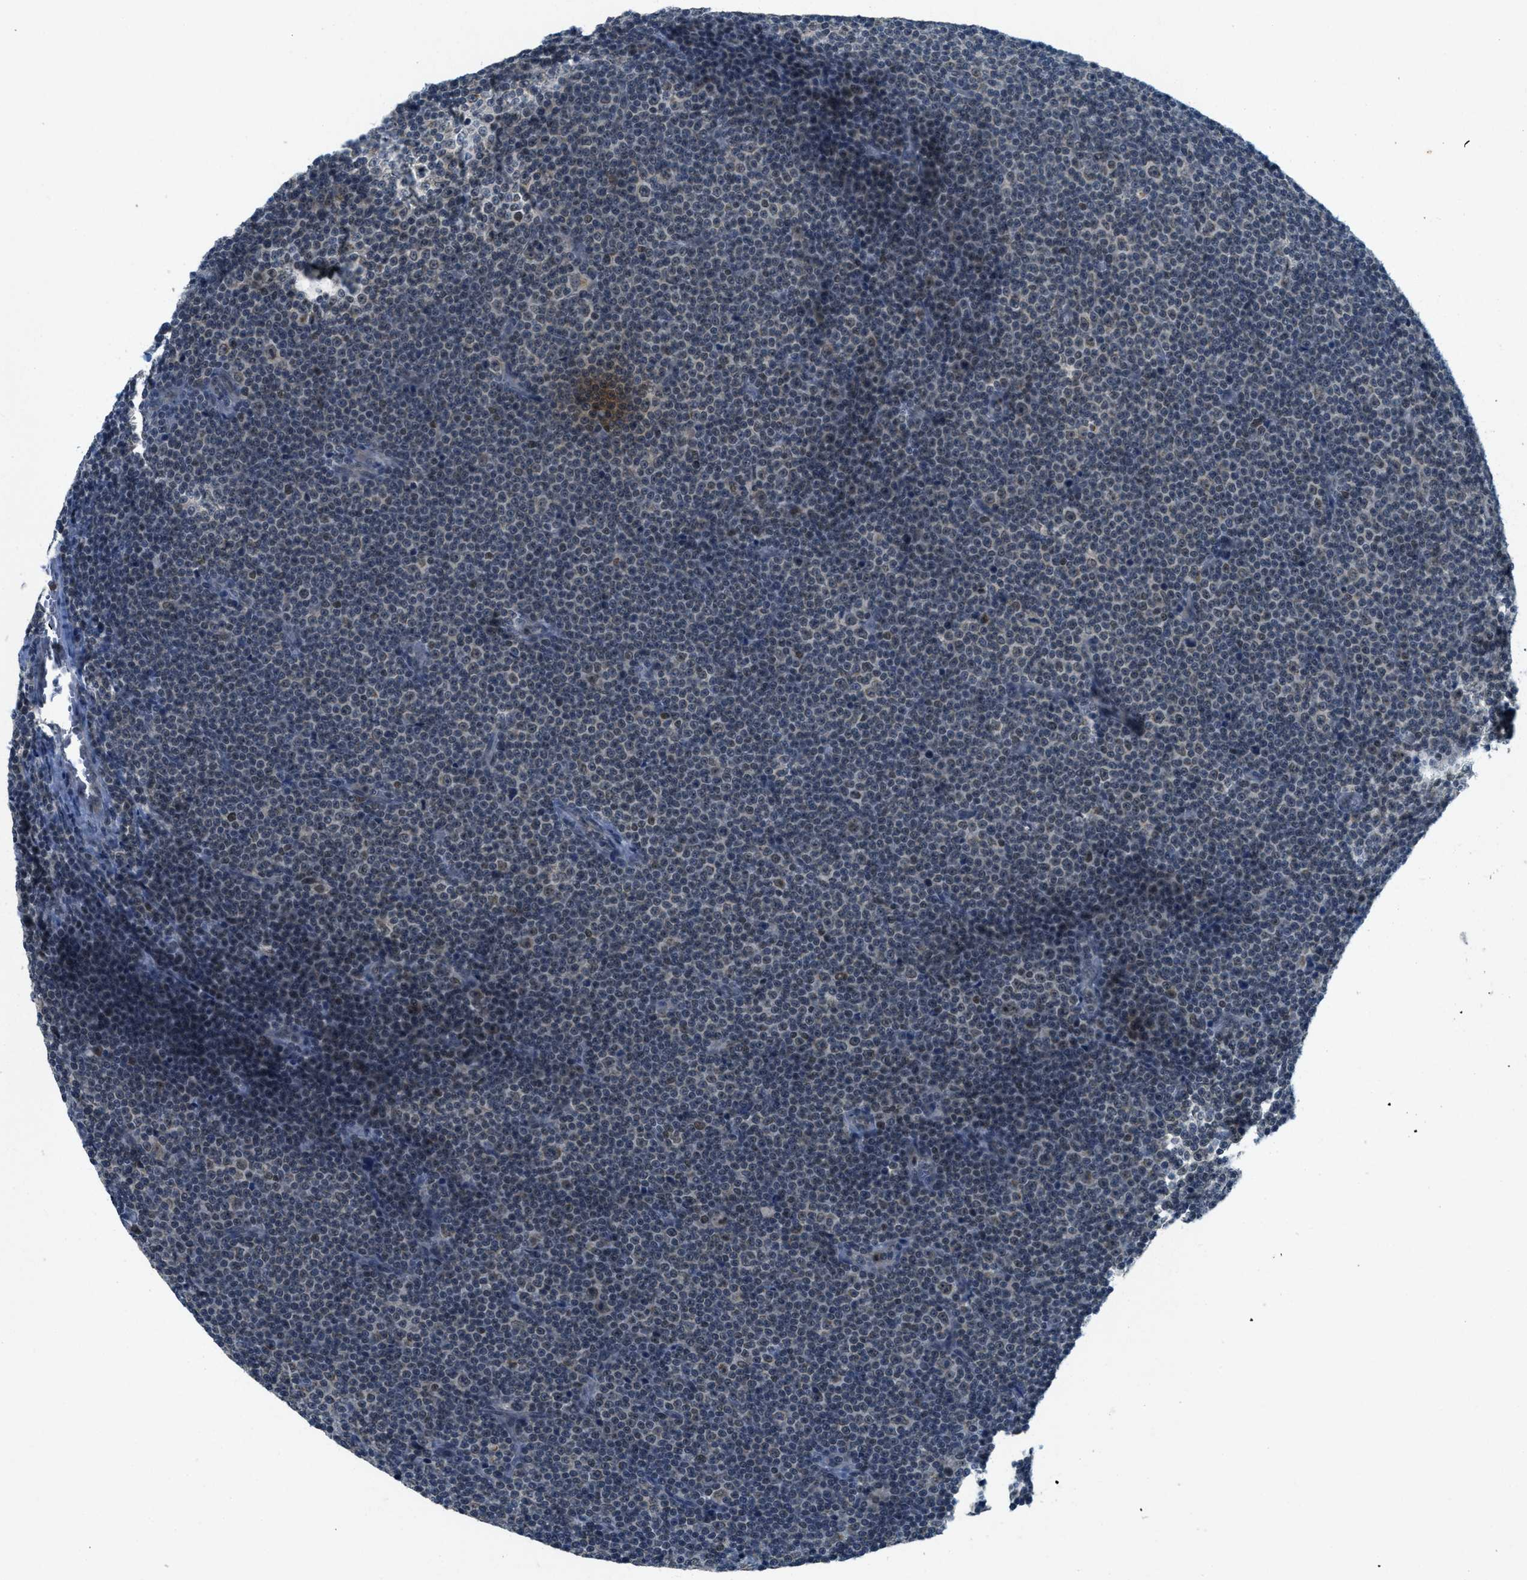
{"staining": {"intensity": "weak", "quantity": "<25%", "location": "nuclear"}, "tissue": "lymphoma", "cell_type": "Tumor cells", "image_type": "cancer", "snomed": [{"axis": "morphology", "description": "Malignant lymphoma, non-Hodgkin's type, Low grade"}, {"axis": "topography", "description": "Lymph node"}], "caption": "IHC image of lymphoma stained for a protein (brown), which exhibits no expression in tumor cells.", "gene": "TCF20", "patient": {"sex": "female", "age": 67}}